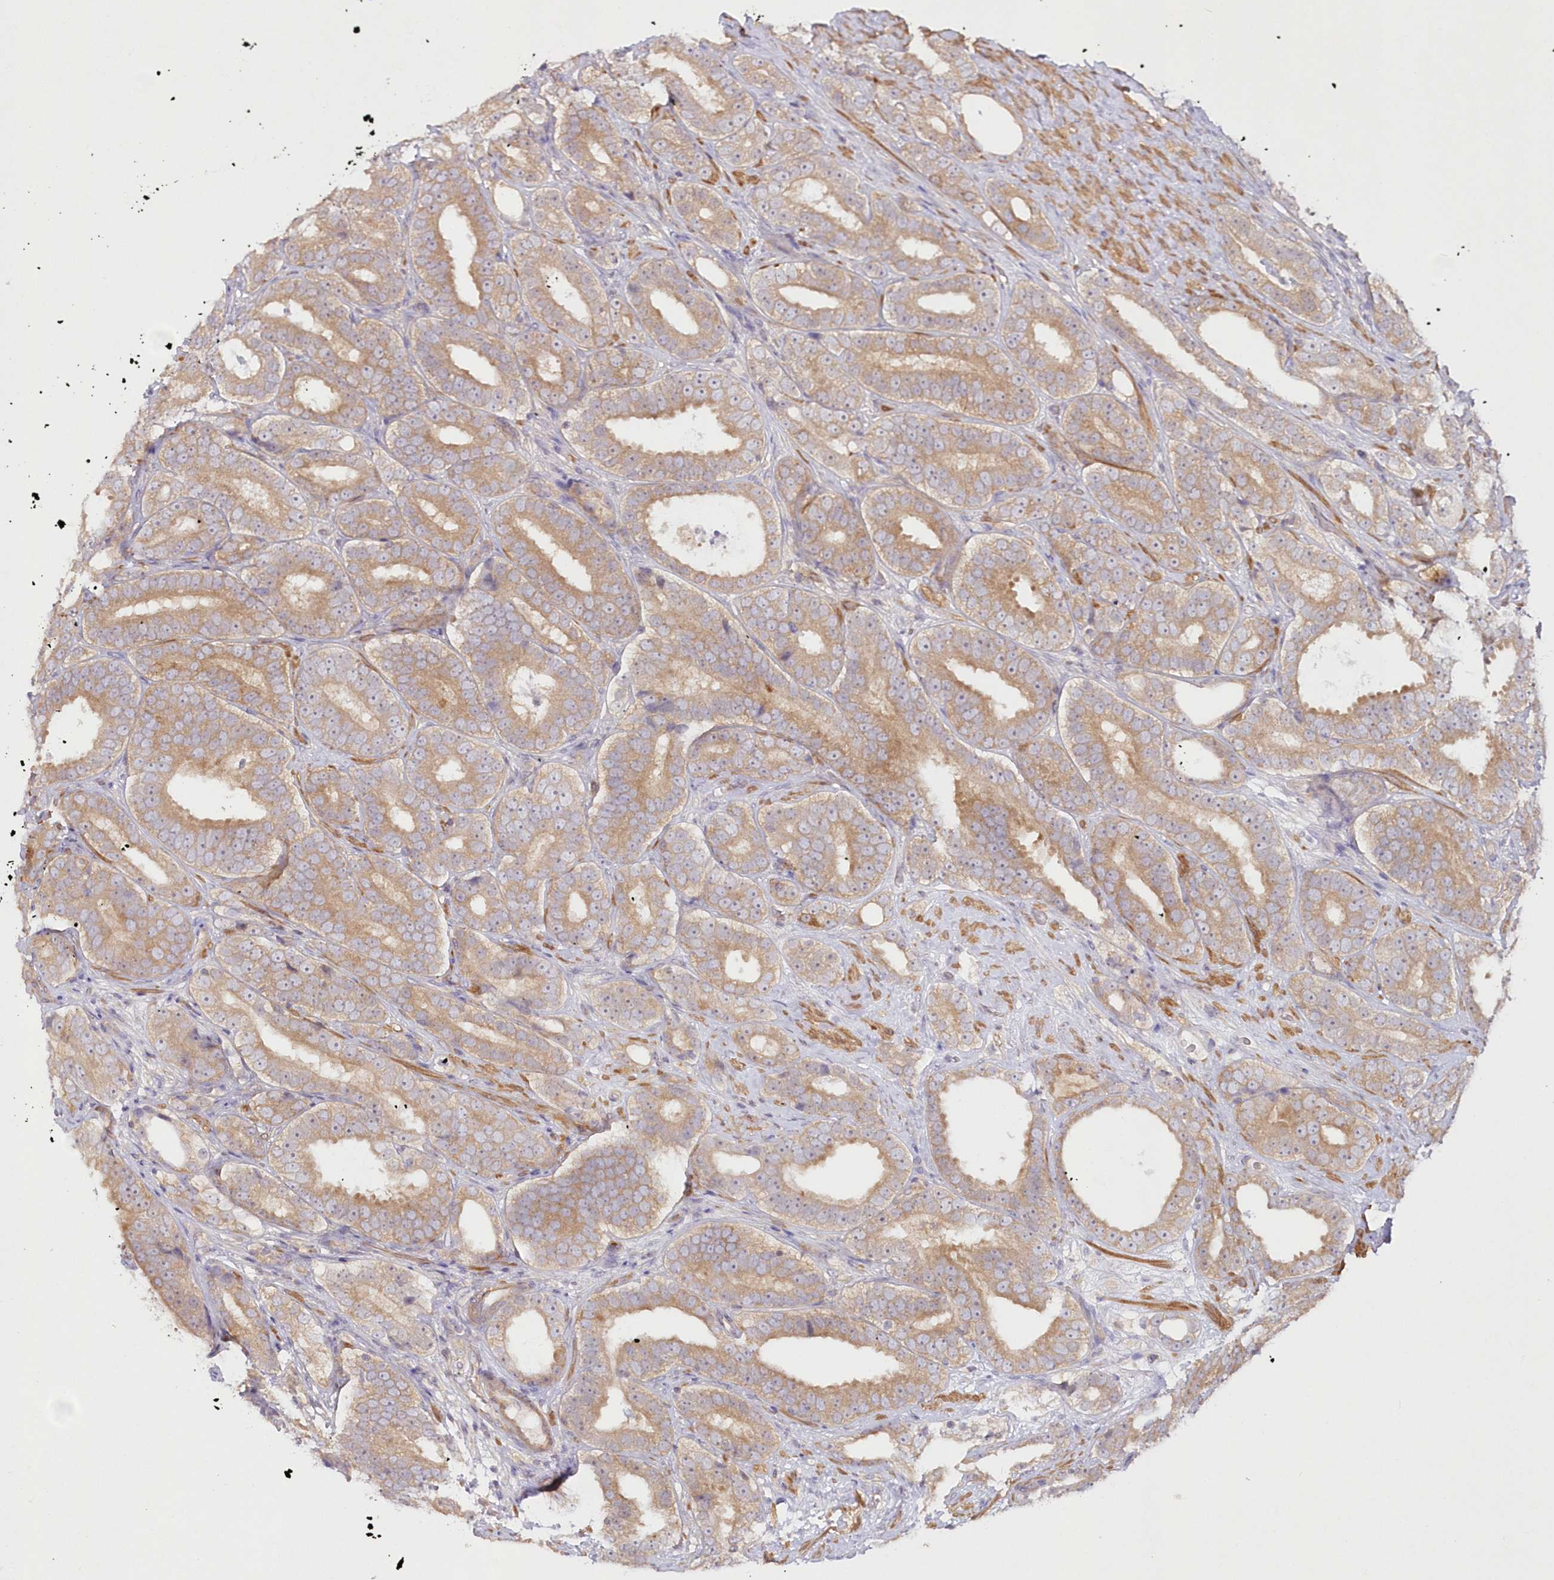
{"staining": {"intensity": "moderate", "quantity": ">75%", "location": "cytoplasmic/membranous"}, "tissue": "prostate cancer", "cell_type": "Tumor cells", "image_type": "cancer", "snomed": [{"axis": "morphology", "description": "Adenocarcinoma, High grade"}, {"axis": "topography", "description": "Prostate"}], "caption": "This photomicrograph shows immunohistochemistry staining of human prostate cancer, with medium moderate cytoplasmic/membranous staining in approximately >75% of tumor cells.", "gene": "IPMK", "patient": {"sex": "male", "age": 56}}